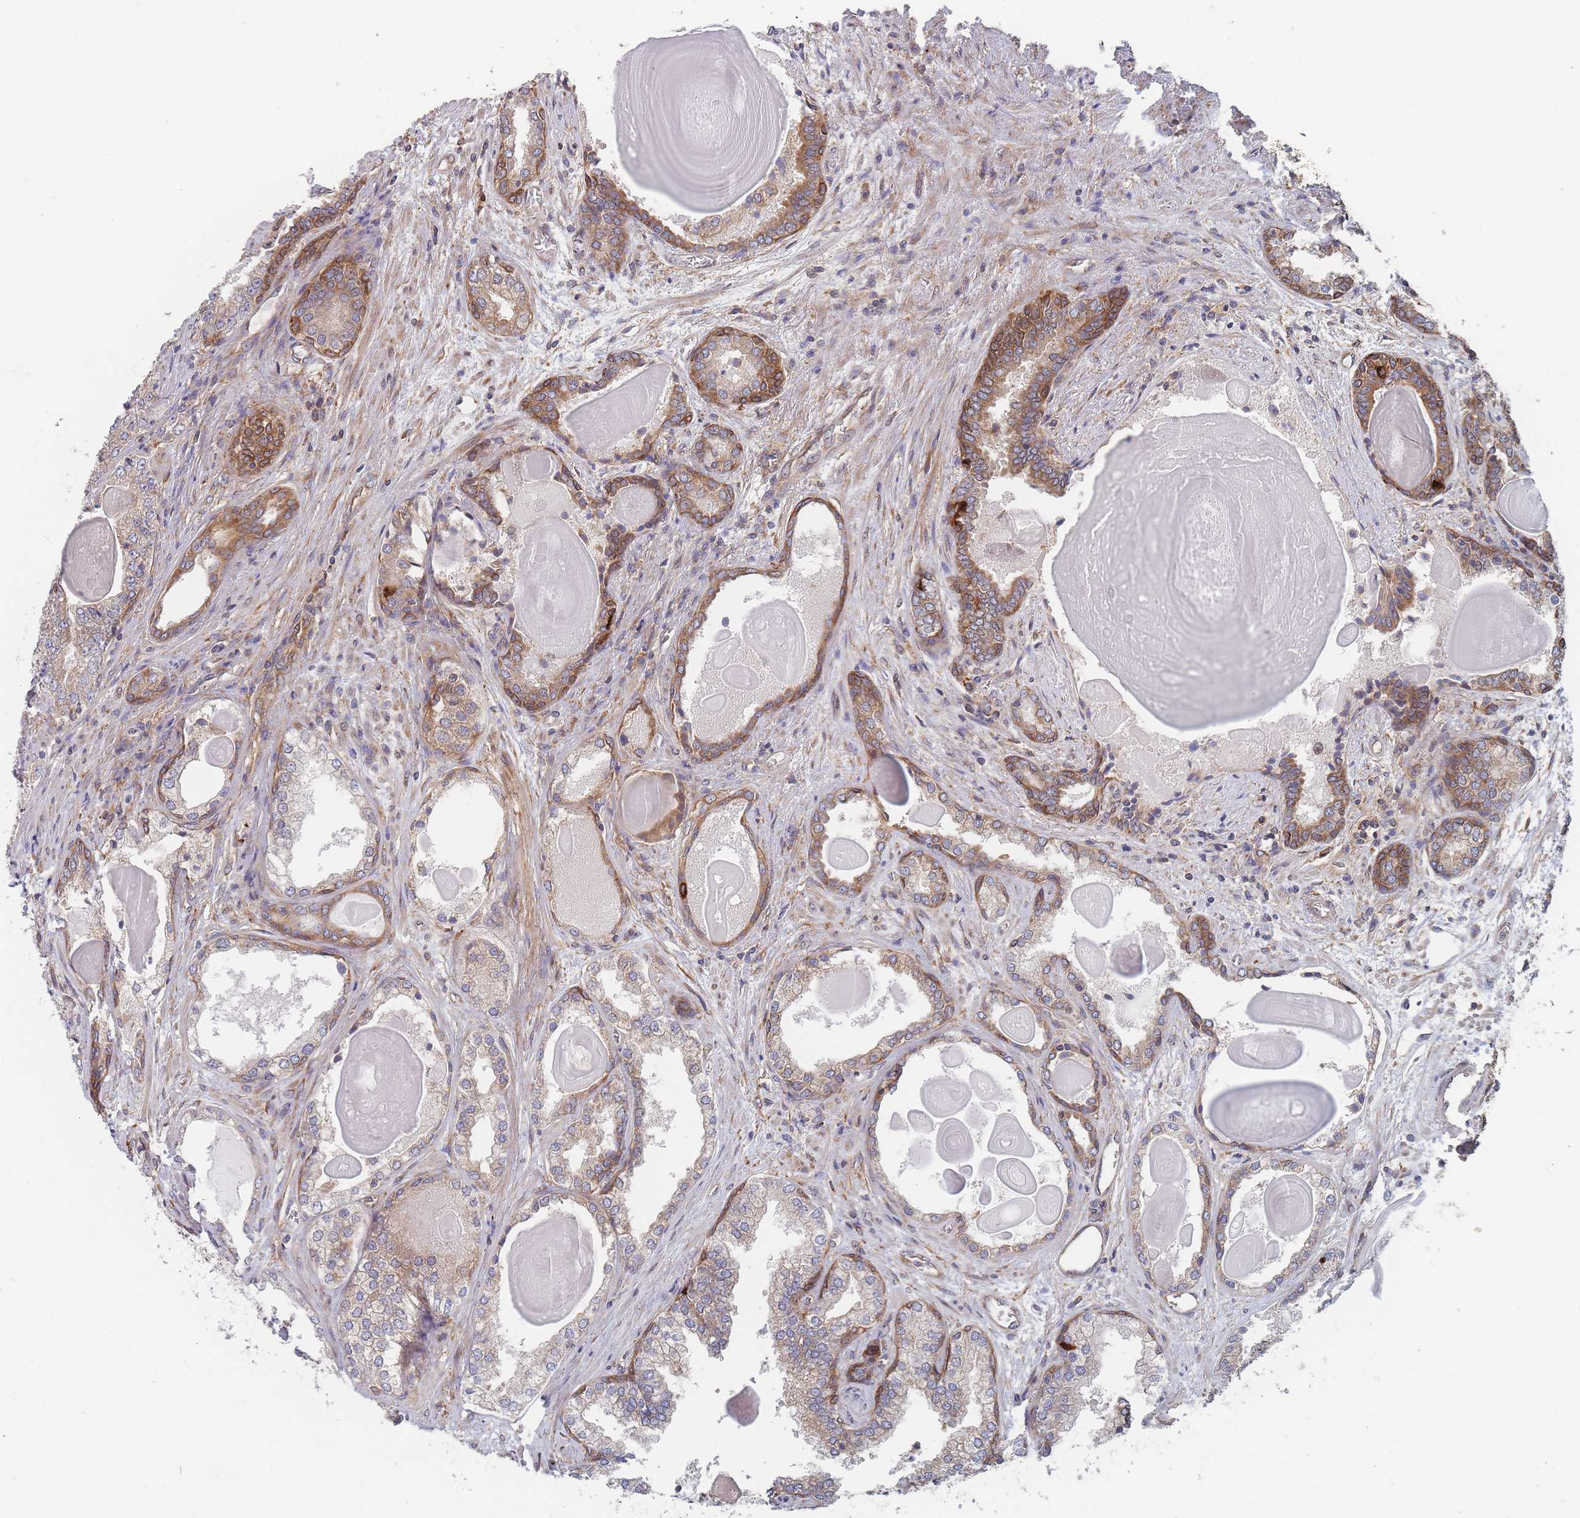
{"staining": {"intensity": "moderate", "quantity": ">75%", "location": "cytoplasmic/membranous"}, "tissue": "prostate cancer", "cell_type": "Tumor cells", "image_type": "cancer", "snomed": [{"axis": "morphology", "description": "Adenocarcinoma, High grade"}, {"axis": "topography", "description": "Prostate"}], "caption": "Immunohistochemical staining of human prostate cancer reveals moderate cytoplasmic/membranous protein staining in about >75% of tumor cells.", "gene": "KDSR", "patient": {"sex": "male", "age": 63}}